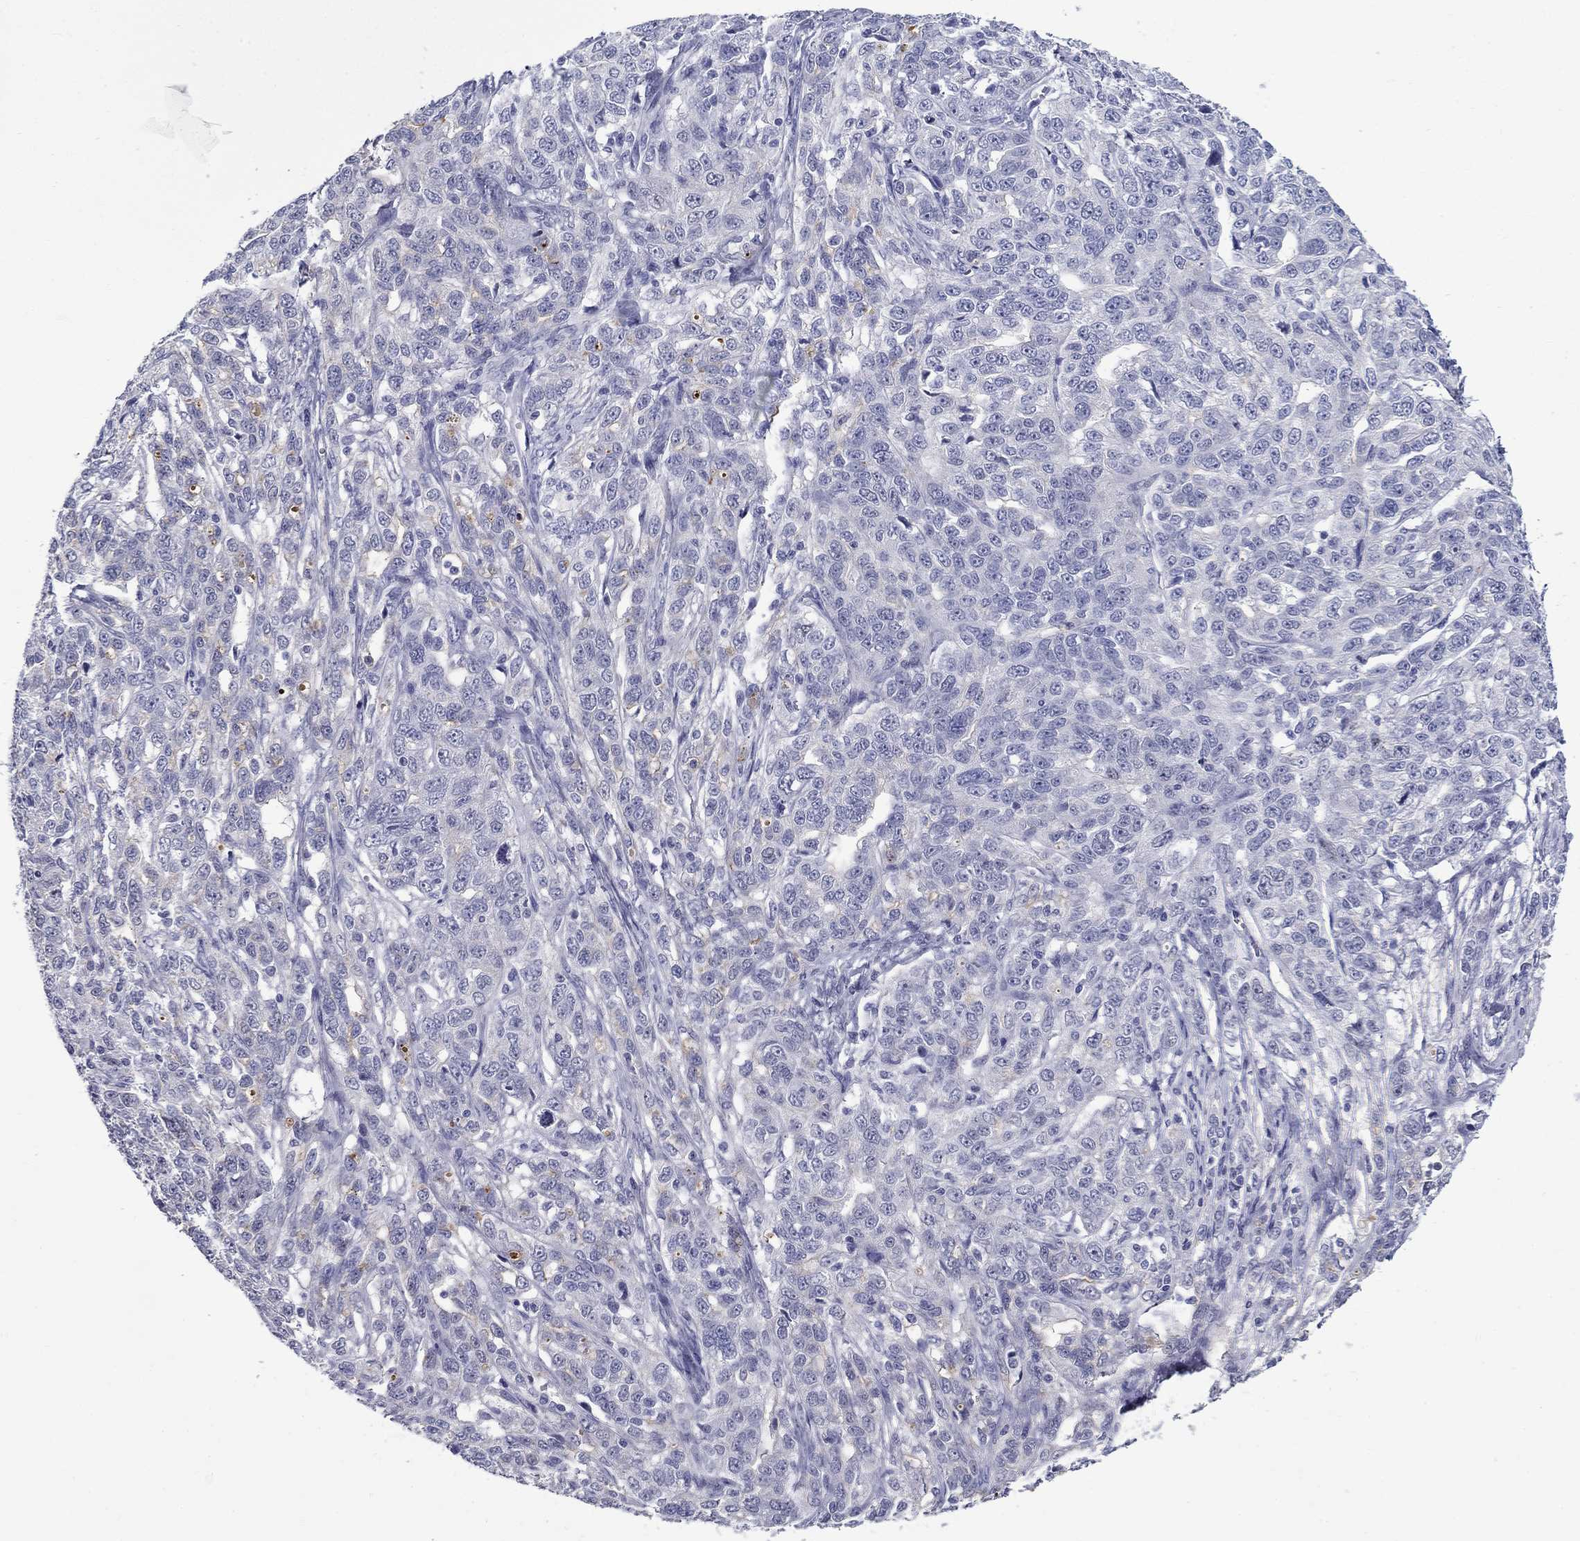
{"staining": {"intensity": "moderate", "quantity": "<25%", "location": "cytoplasmic/membranous"}, "tissue": "ovarian cancer", "cell_type": "Tumor cells", "image_type": "cancer", "snomed": [{"axis": "morphology", "description": "Cystadenocarcinoma, serous, NOS"}, {"axis": "topography", "description": "Ovary"}], "caption": "About <25% of tumor cells in human ovarian serous cystadenocarcinoma demonstrate moderate cytoplasmic/membranous protein staining as visualized by brown immunohistochemical staining.", "gene": "C4orf19", "patient": {"sex": "female", "age": 71}}